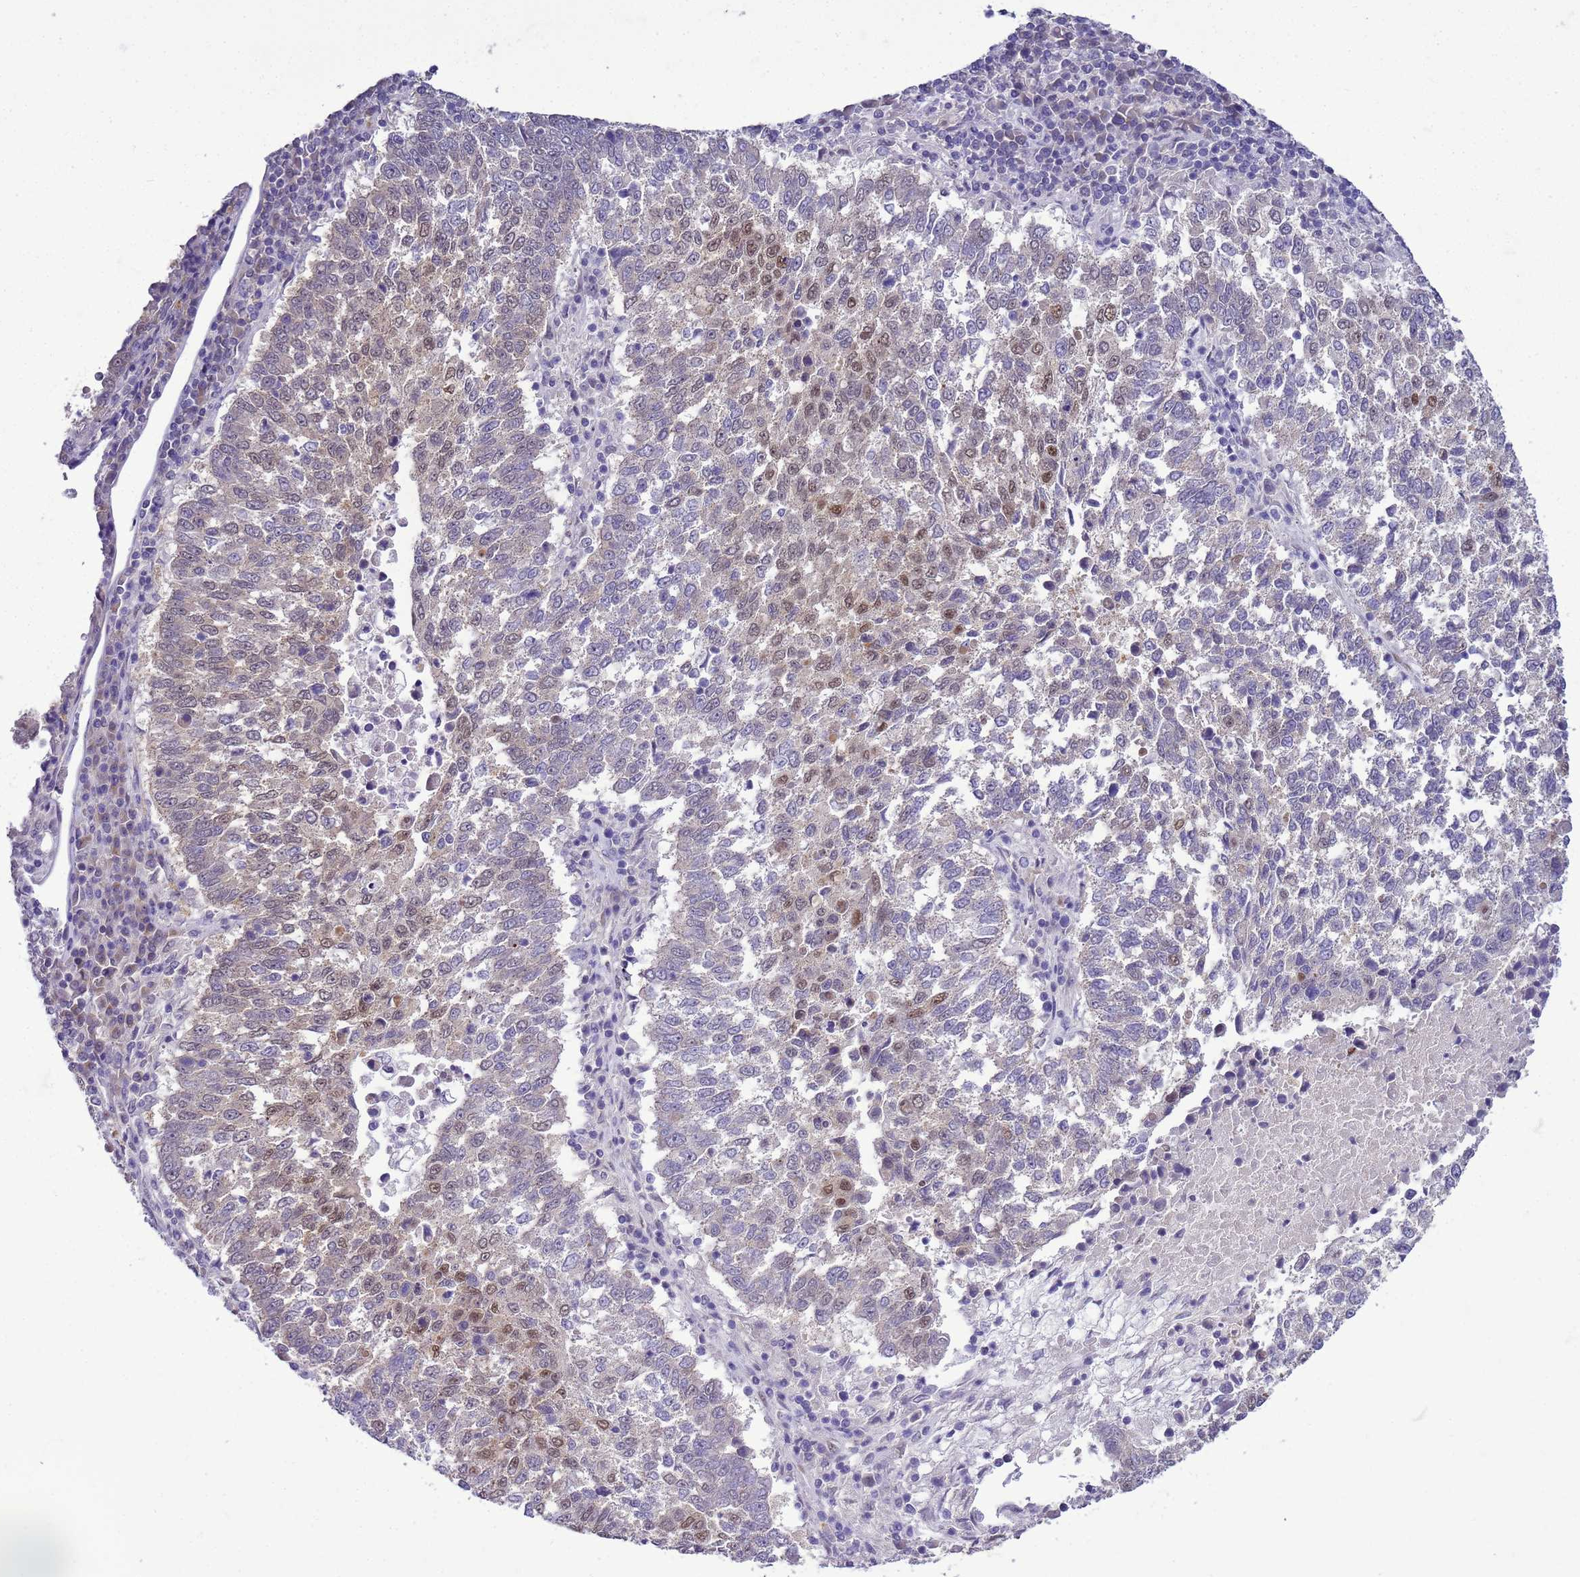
{"staining": {"intensity": "weak", "quantity": "25%-75%", "location": "cytoplasmic/membranous,nuclear"}, "tissue": "lung cancer", "cell_type": "Tumor cells", "image_type": "cancer", "snomed": [{"axis": "morphology", "description": "Squamous cell carcinoma, NOS"}, {"axis": "topography", "description": "Lung"}], "caption": "Human lung squamous cell carcinoma stained for a protein (brown) shows weak cytoplasmic/membranous and nuclear positive staining in about 25%-75% of tumor cells.", "gene": "DDI2", "patient": {"sex": "male", "age": 73}}